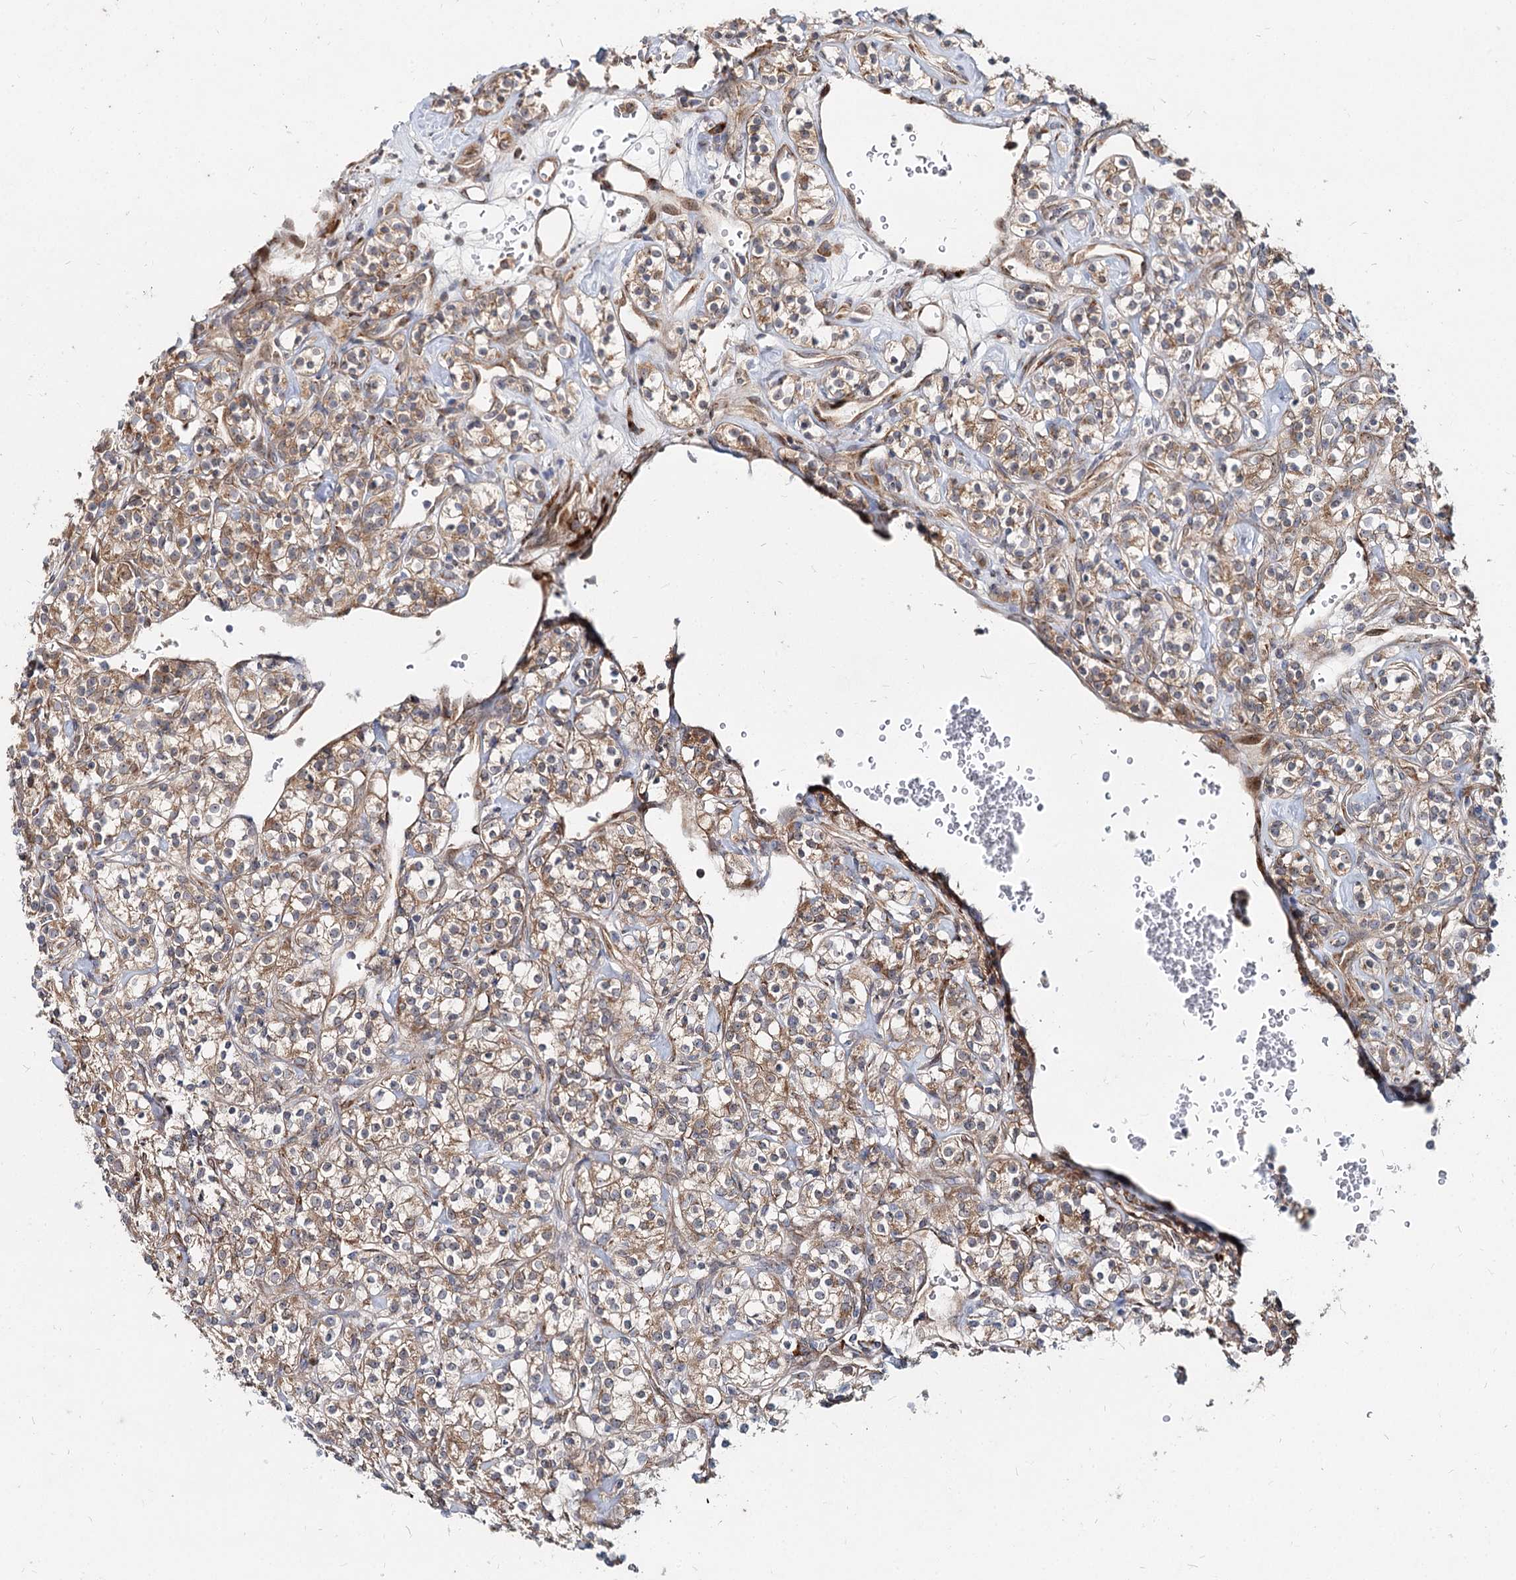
{"staining": {"intensity": "moderate", "quantity": ">75%", "location": "cytoplasmic/membranous"}, "tissue": "renal cancer", "cell_type": "Tumor cells", "image_type": "cancer", "snomed": [{"axis": "morphology", "description": "Adenocarcinoma, NOS"}, {"axis": "topography", "description": "Kidney"}], "caption": "Immunohistochemical staining of adenocarcinoma (renal) shows medium levels of moderate cytoplasmic/membranous expression in about >75% of tumor cells.", "gene": "SPART", "patient": {"sex": "male", "age": 77}}